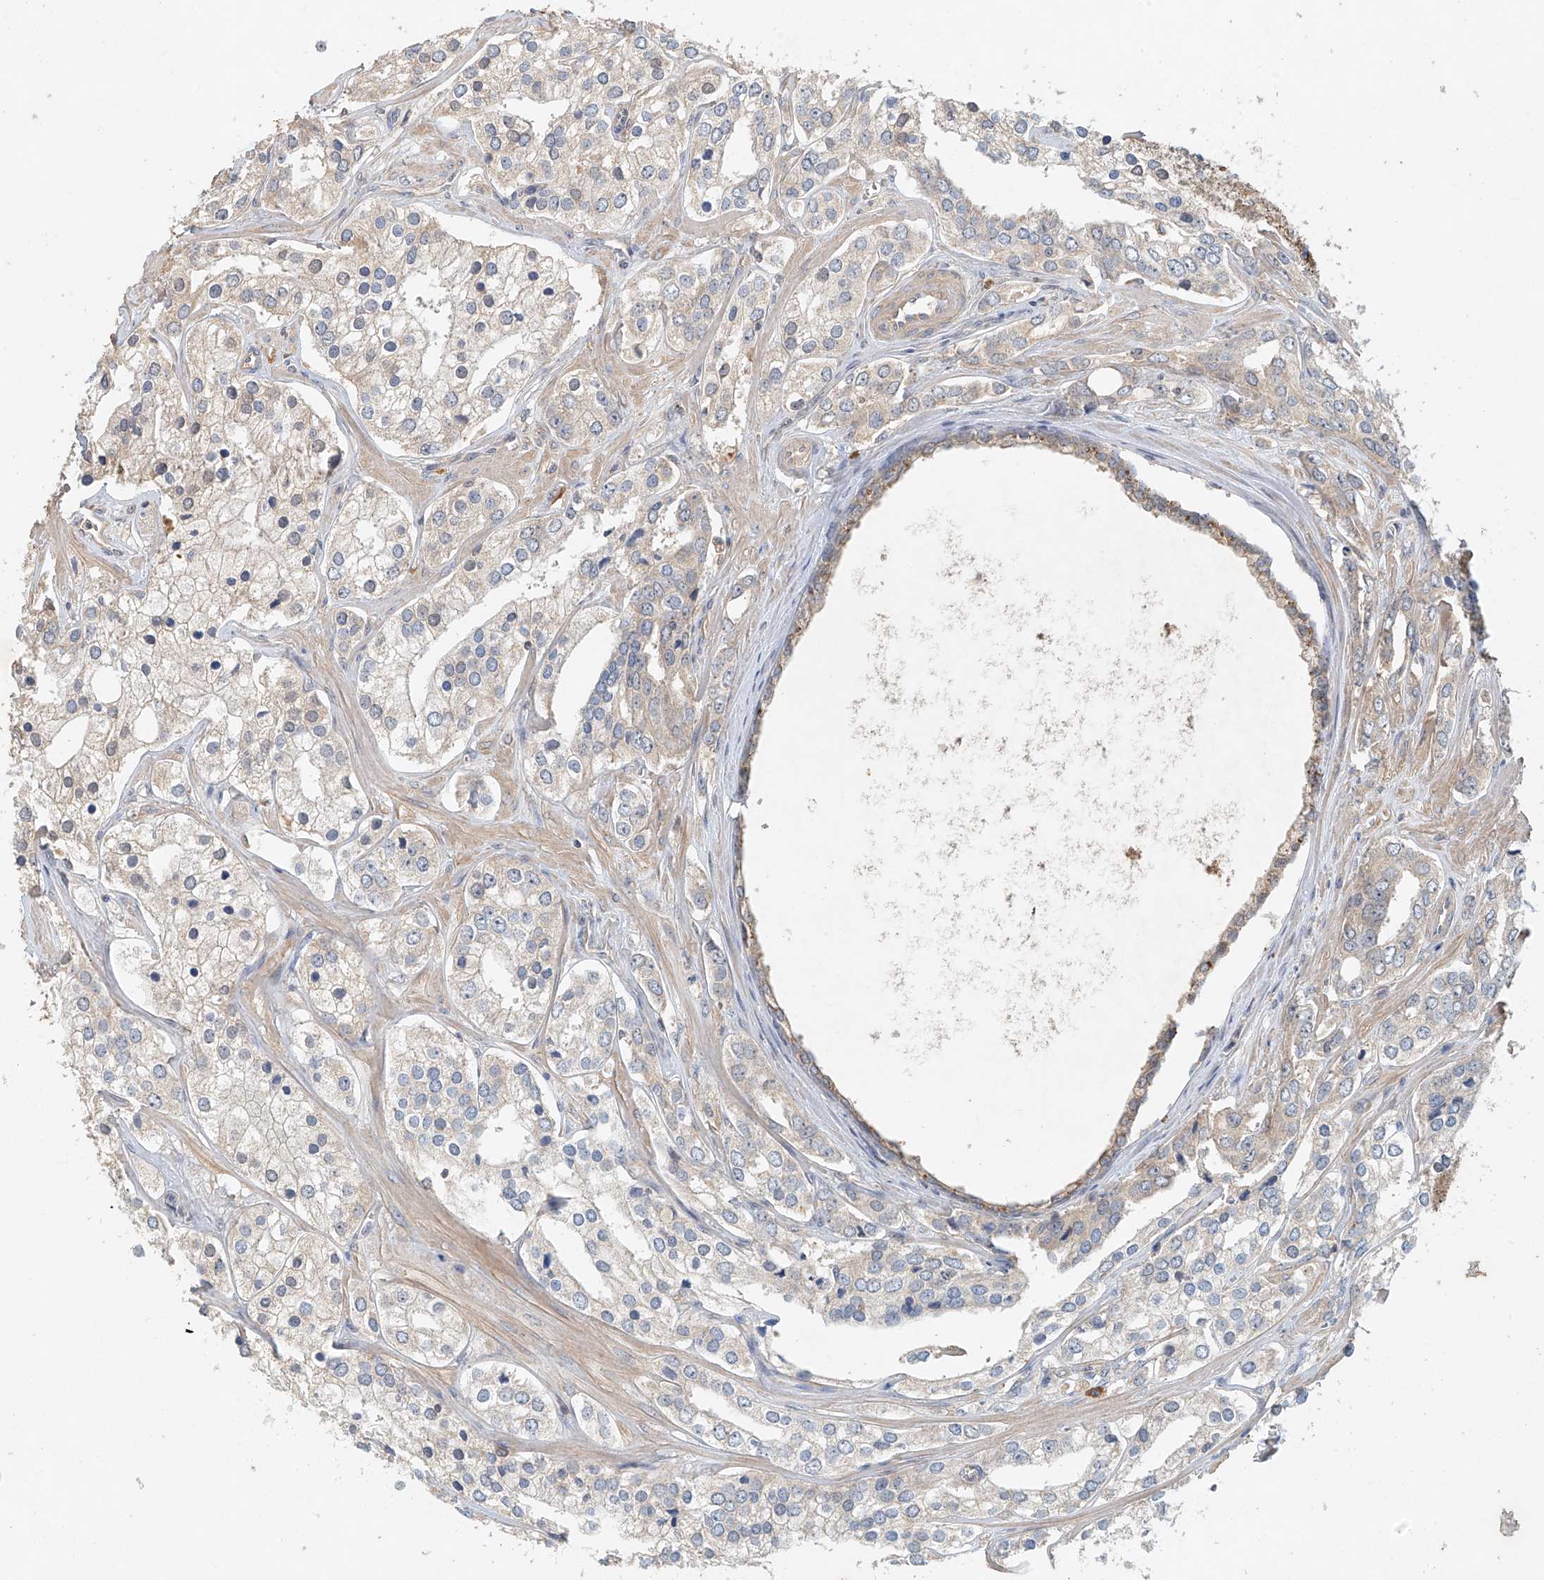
{"staining": {"intensity": "negative", "quantity": "none", "location": "none"}, "tissue": "prostate cancer", "cell_type": "Tumor cells", "image_type": "cancer", "snomed": [{"axis": "morphology", "description": "Adenocarcinoma, High grade"}, {"axis": "topography", "description": "Prostate"}], "caption": "Immunohistochemistry image of human prostate adenocarcinoma (high-grade) stained for a protein (brown), which exhibits no positivity in tumor cells. (DAB IHC visualized using brightfield microscopy, high magnification).", "gene": "GNB1L", "patient": {"sex": "male", "age": 66}}